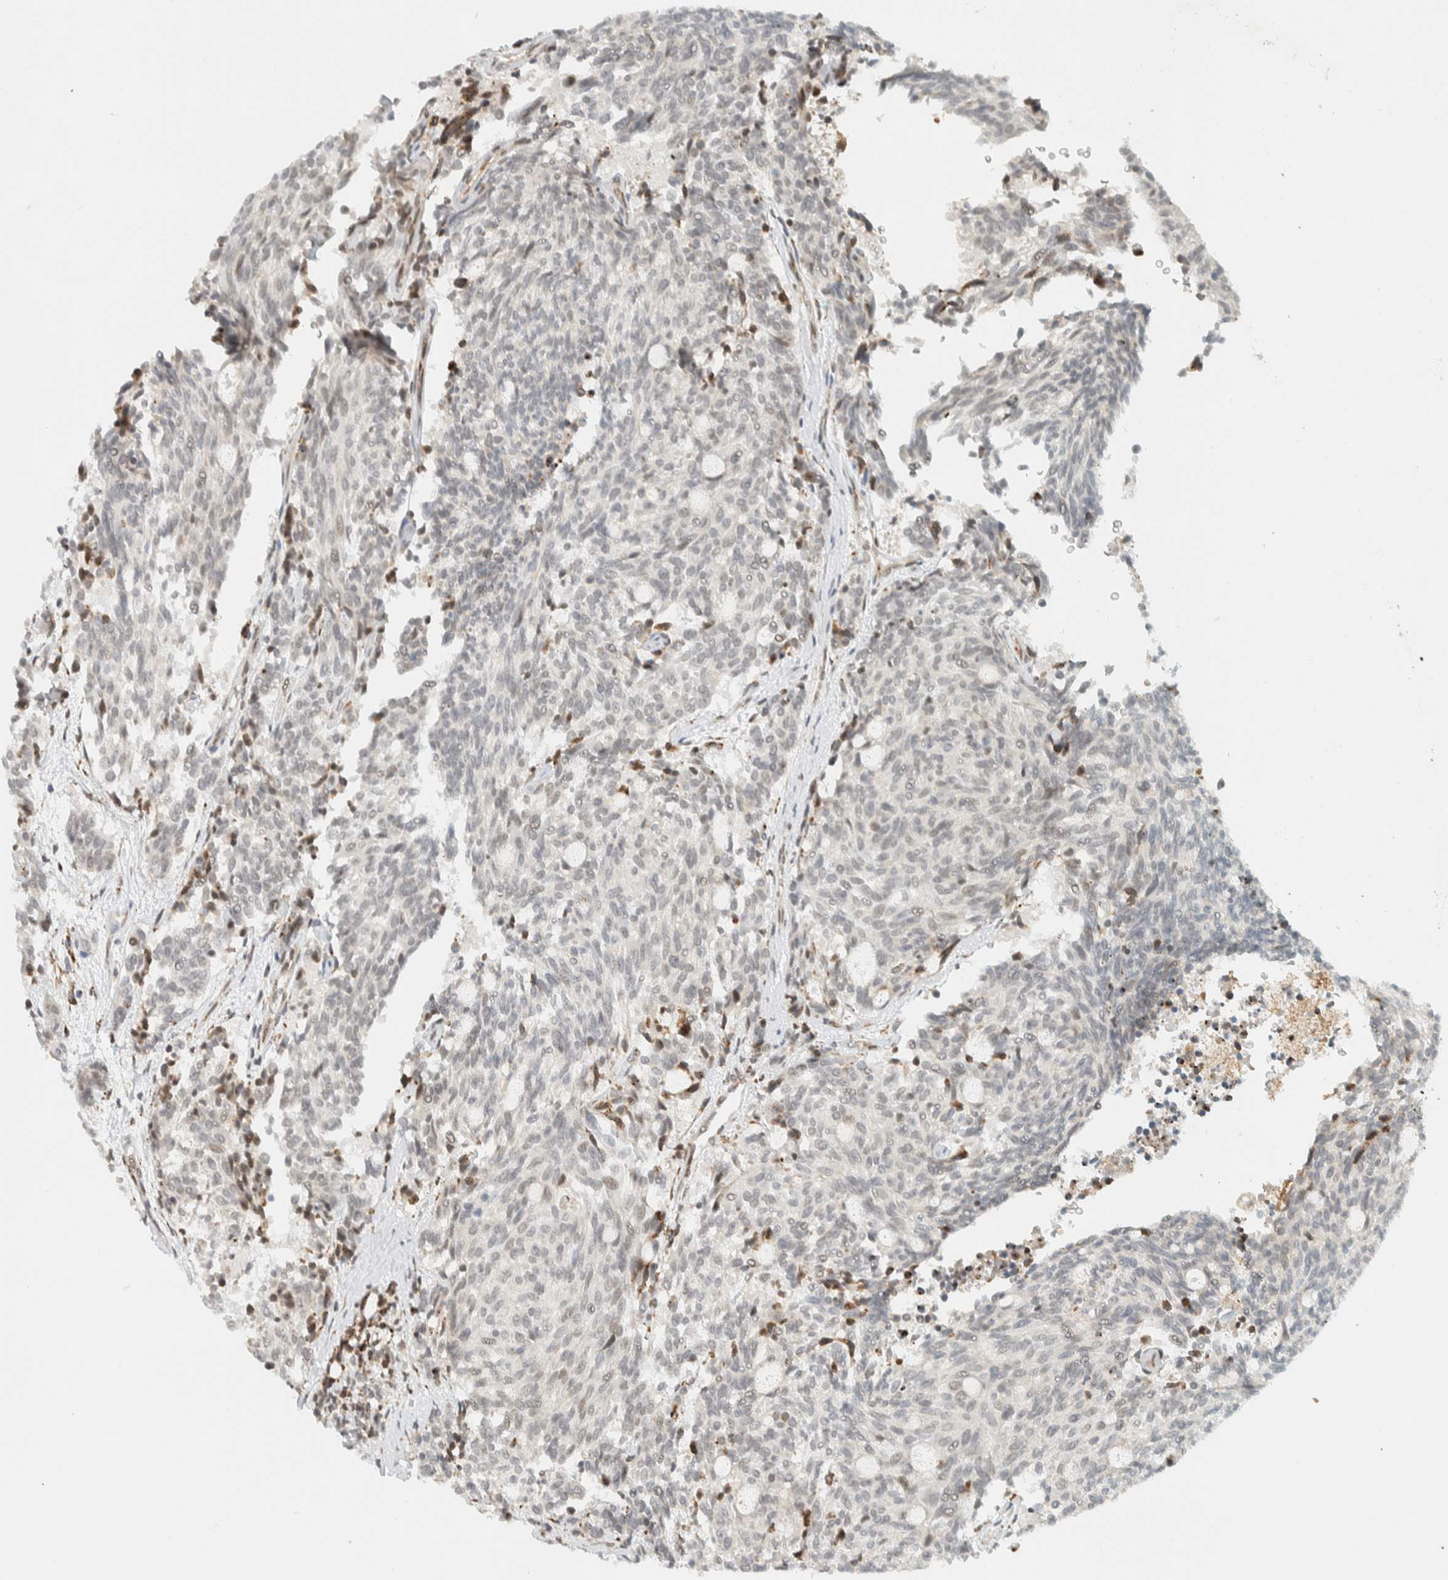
{"staining": {"intensity": "weak", "quantity": "<25%", "location": "cytoplasmic/membranous"}, "tissue": "carcinoid", "cell_type": "Tumor cells", "image_type": "cancer", "snomed": [{"axis": "morphology", "description": "Carcinoid, malignant, NOS"}, {"axis": "topography", "description": "Pancreas"}], "caption": "DAB immunohistochemical staining of human carcinoid (malignant) shows no significant staining in tumor cells. (DAB immunohistochemistry visualized using brightfield microscopy, high magnification).", "gene": "ITPRID1", "patient": {"sex": "female", "age": 54}}